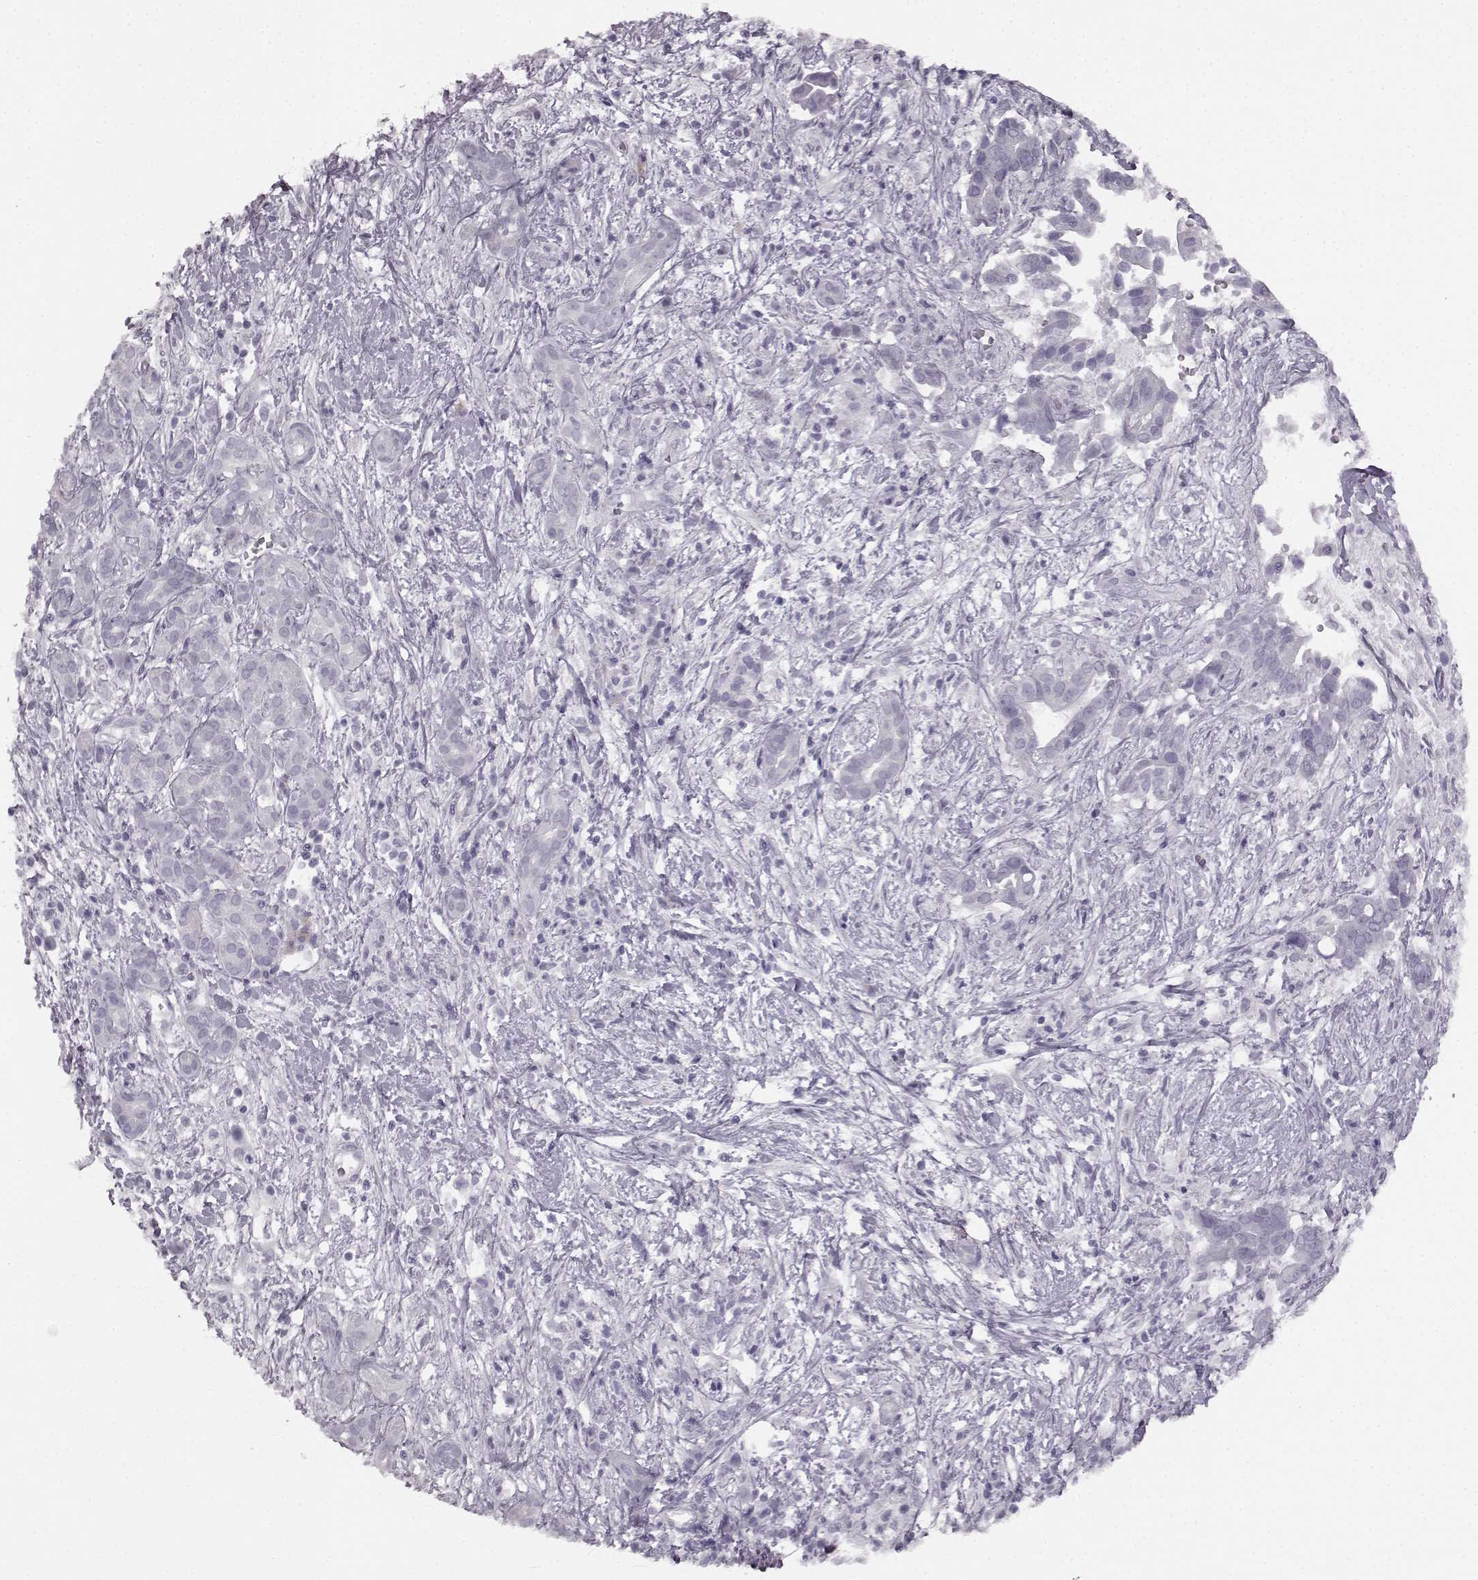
{"staining": {"intensity": "negative", "quantity": "none", "location": "none"}, "tissue": "pancreatic cancer", "cell_type": "Tumor cells", "image_type": "cancer", "snomed": [{"axis": "morphology", "description": "Adenocarcinoma, NOS"}, {"axis": "topography", "description": "Pancreas"}], "caption": "Protein analysis of pancreatic adenocarcinoma demonstrates no significant staining in tumor cells.", "gene": "SEMG2", "patient": {"sex": "male", "age": 61}}